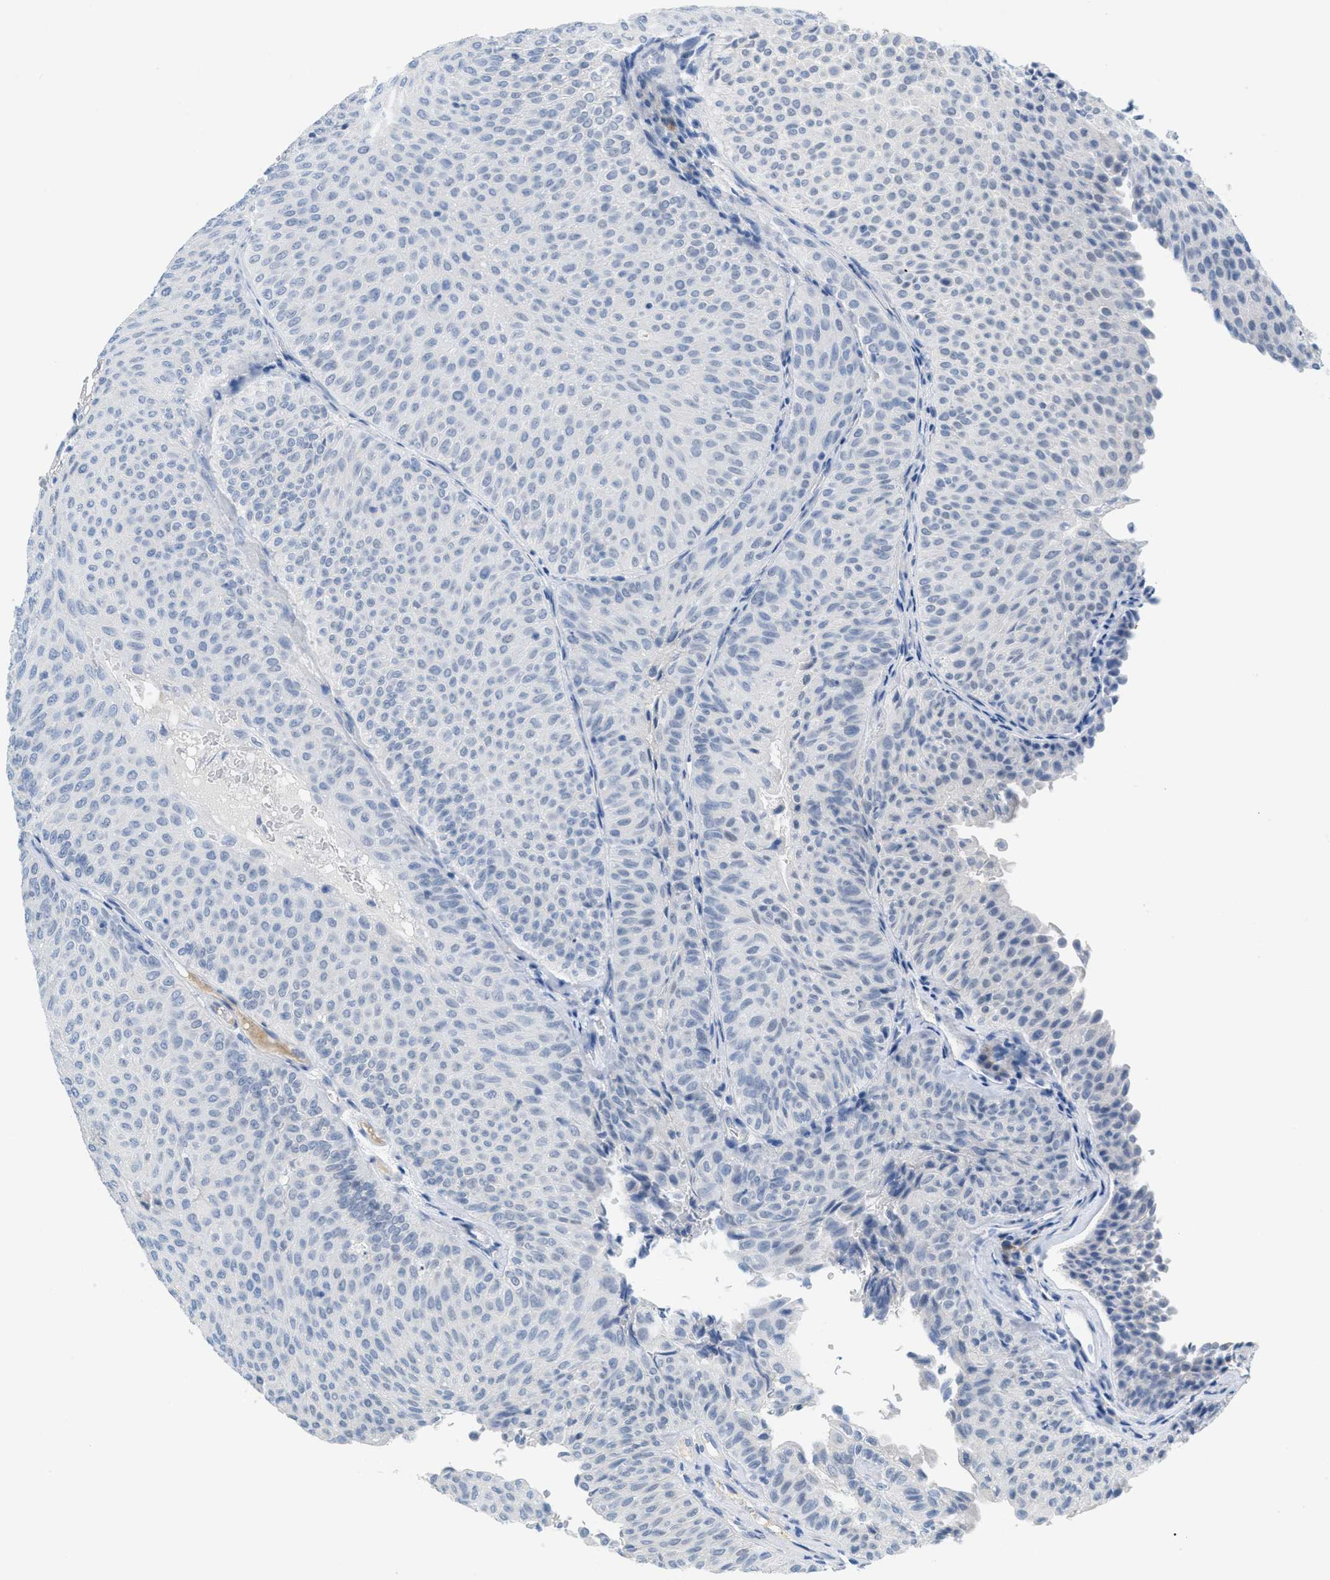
{"staining": {"intensity": "negative", "quantity": "none", "location": "none"}, "tissue": "urothelial cancer", "cell_type": "Tumor cells", "image_type": "cancer", "snomed": [{"axis": "morphology", "description": "Urothelial carcinoma, Low grade"}, {"axis": "topography", "description": "Urinary bladder"}], "caption": "Human urothelial carcinoma (low-grade) stained for a protein using IHC displays no staining in tumor cells.", "gene": "HSF2", "patient": {"sex": "male", "age": 78}}